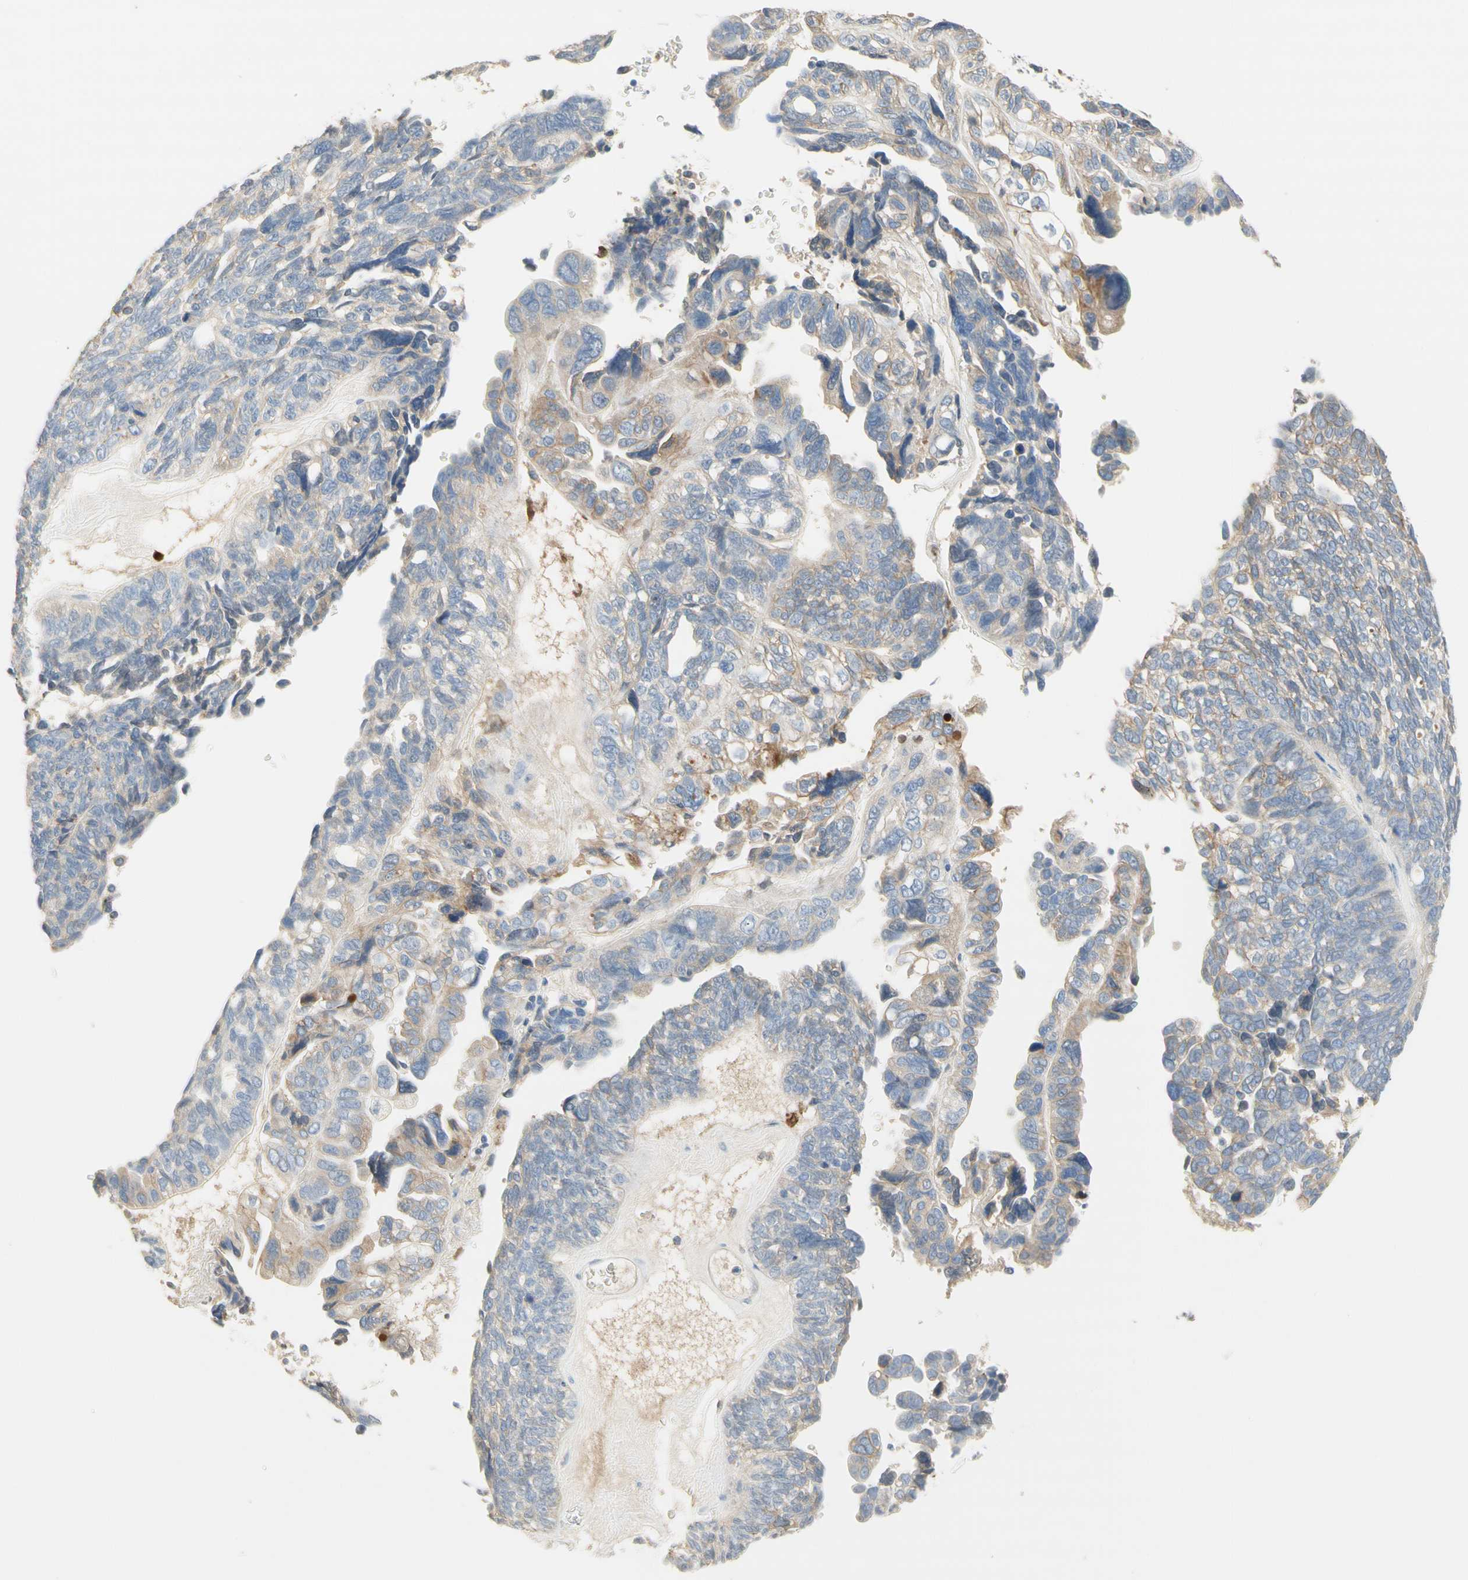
{"staining": {"intensity": "weak", "quantity": "25%-75%", "location": "cytoplasmic/membranous"}, "tissue": "ovarian cancer", "cell_type": "Tumor cells", "image_type": "cancer", "snomed": [{"axis": "morphology", "description": "Cystadenocarcinoma, serous, NOS"}, {"axis": "topography", "description": "Ovary"}], "caption": "Ovarian cancer (serous cystadenocarcinoma) stained with a protein marker demonstrates weak staining in tumor cells.", "gene": "NECTIN4", "patient": {"sex": "female", "age": 79}}